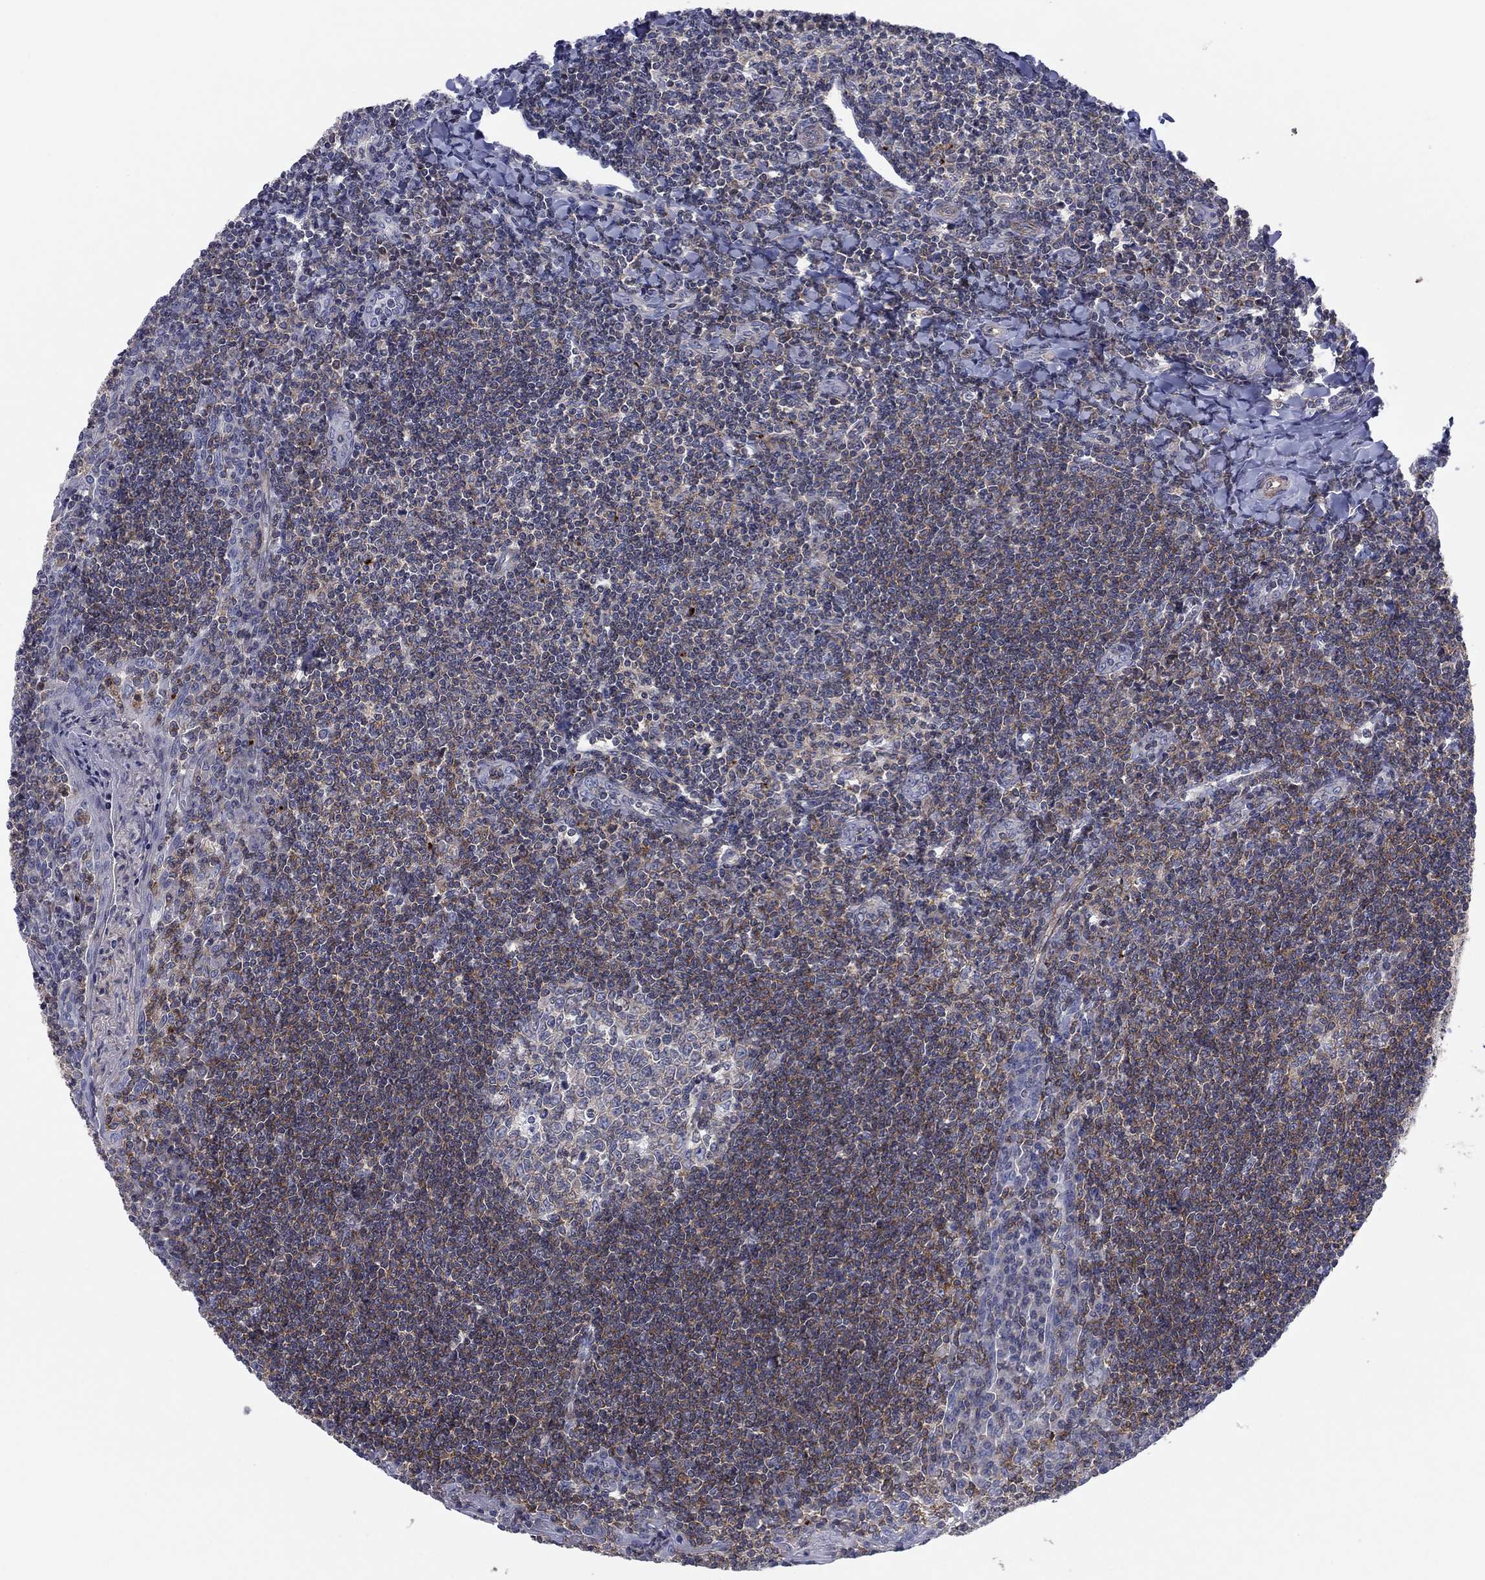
{"staining": {"intensity": "weak", "quantity": "25%-75%", "location": "cytoplasmic/membranous"}, "tissue": "tonsil", "cell_type": "Germinal center cells", "image_type": "normal", "snomed": [{"axis": "morphology", "description": "Normal tissue, NOS"}, {"axis": "topography", "description": "Tonsil"}], "caption": "Immunohistochemical staining of benign human tonsil reveals 25%-75% levels of weak cytoplasmic/membranous protein positivity in about 25%-75% of germinal center cells. The staining was performed using DAB, with brown indicating positive protein expression. Nuclei are stained blue with hematoxylin.", "gene": "PSD4", "patient": {"sex": "female", "age": 12}}